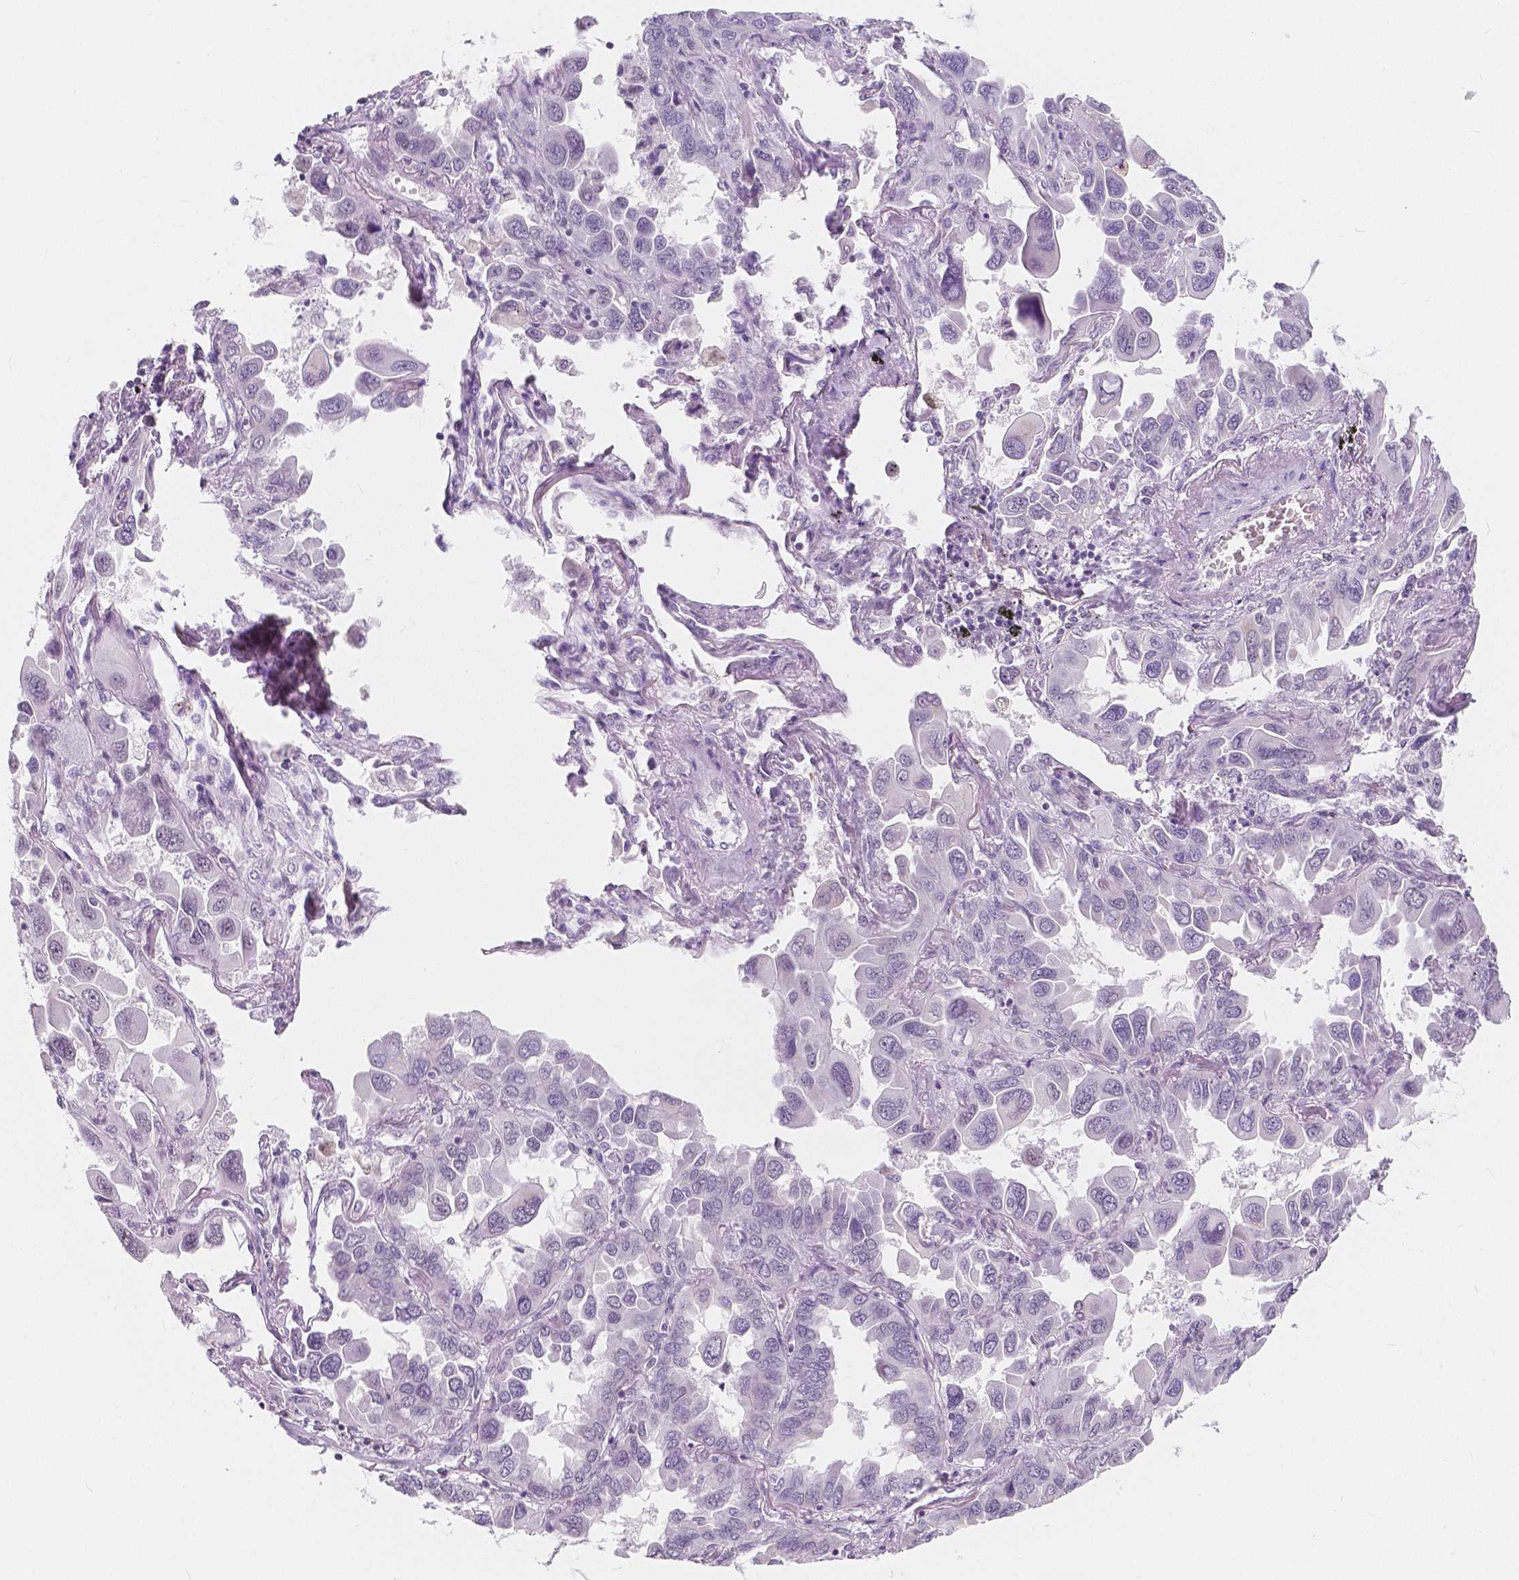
{"staining": {"intensity": "negative", "quantity": "none", "location": "none"}, "tissue": "lung cancer", "cell_type": "Tumor cells", "image_type": "cancer", "snomed": [{"axis": "morphology", "description": "Adenocarcinoma, NOS"}, {"axis": "topography", "description": "Lung"}], "caption": "Tumor cells are negative for protein expression in human lung cancer.", "gene": "NOLC1", "patient": {"sex": "male", "age": 64}}